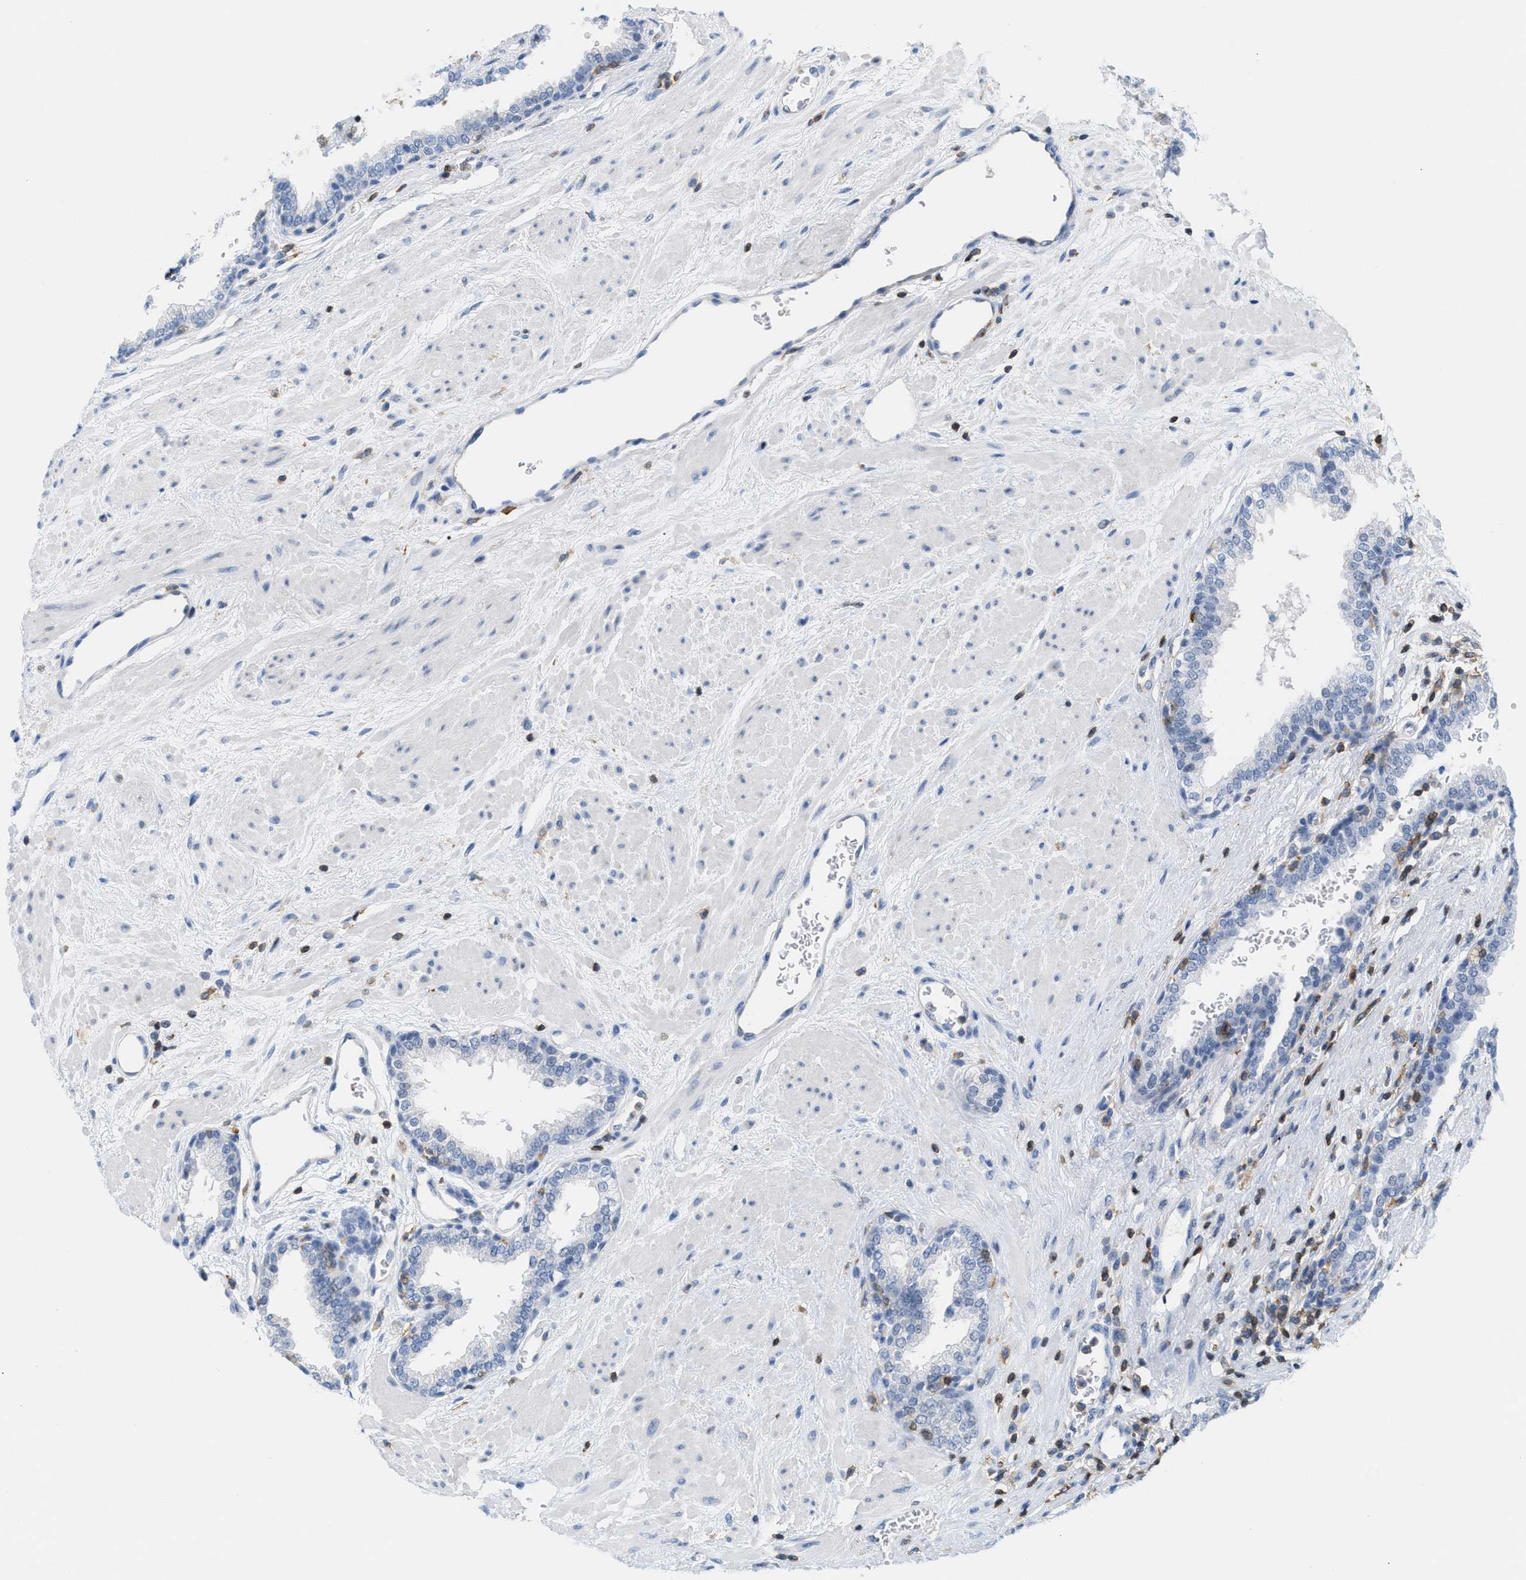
{"staining": {"intensity": "negative", "quantity": "none", "location": "none"}, "tissue": "prostate", "cell_type": "Glandular cells", "image_type": "normal", "snomed": [{"axis": "morphology", "description": "Normal tissue, NOS"}, {"axis": "topography", "description": "Prostate"}], "caption": "IHC photomicrograph of unremarkable prostate stained for a protein (brown), which displays no expression in glandular cells.", "gene": "IL16", "patient": {"sex": "male", "age": 51}}